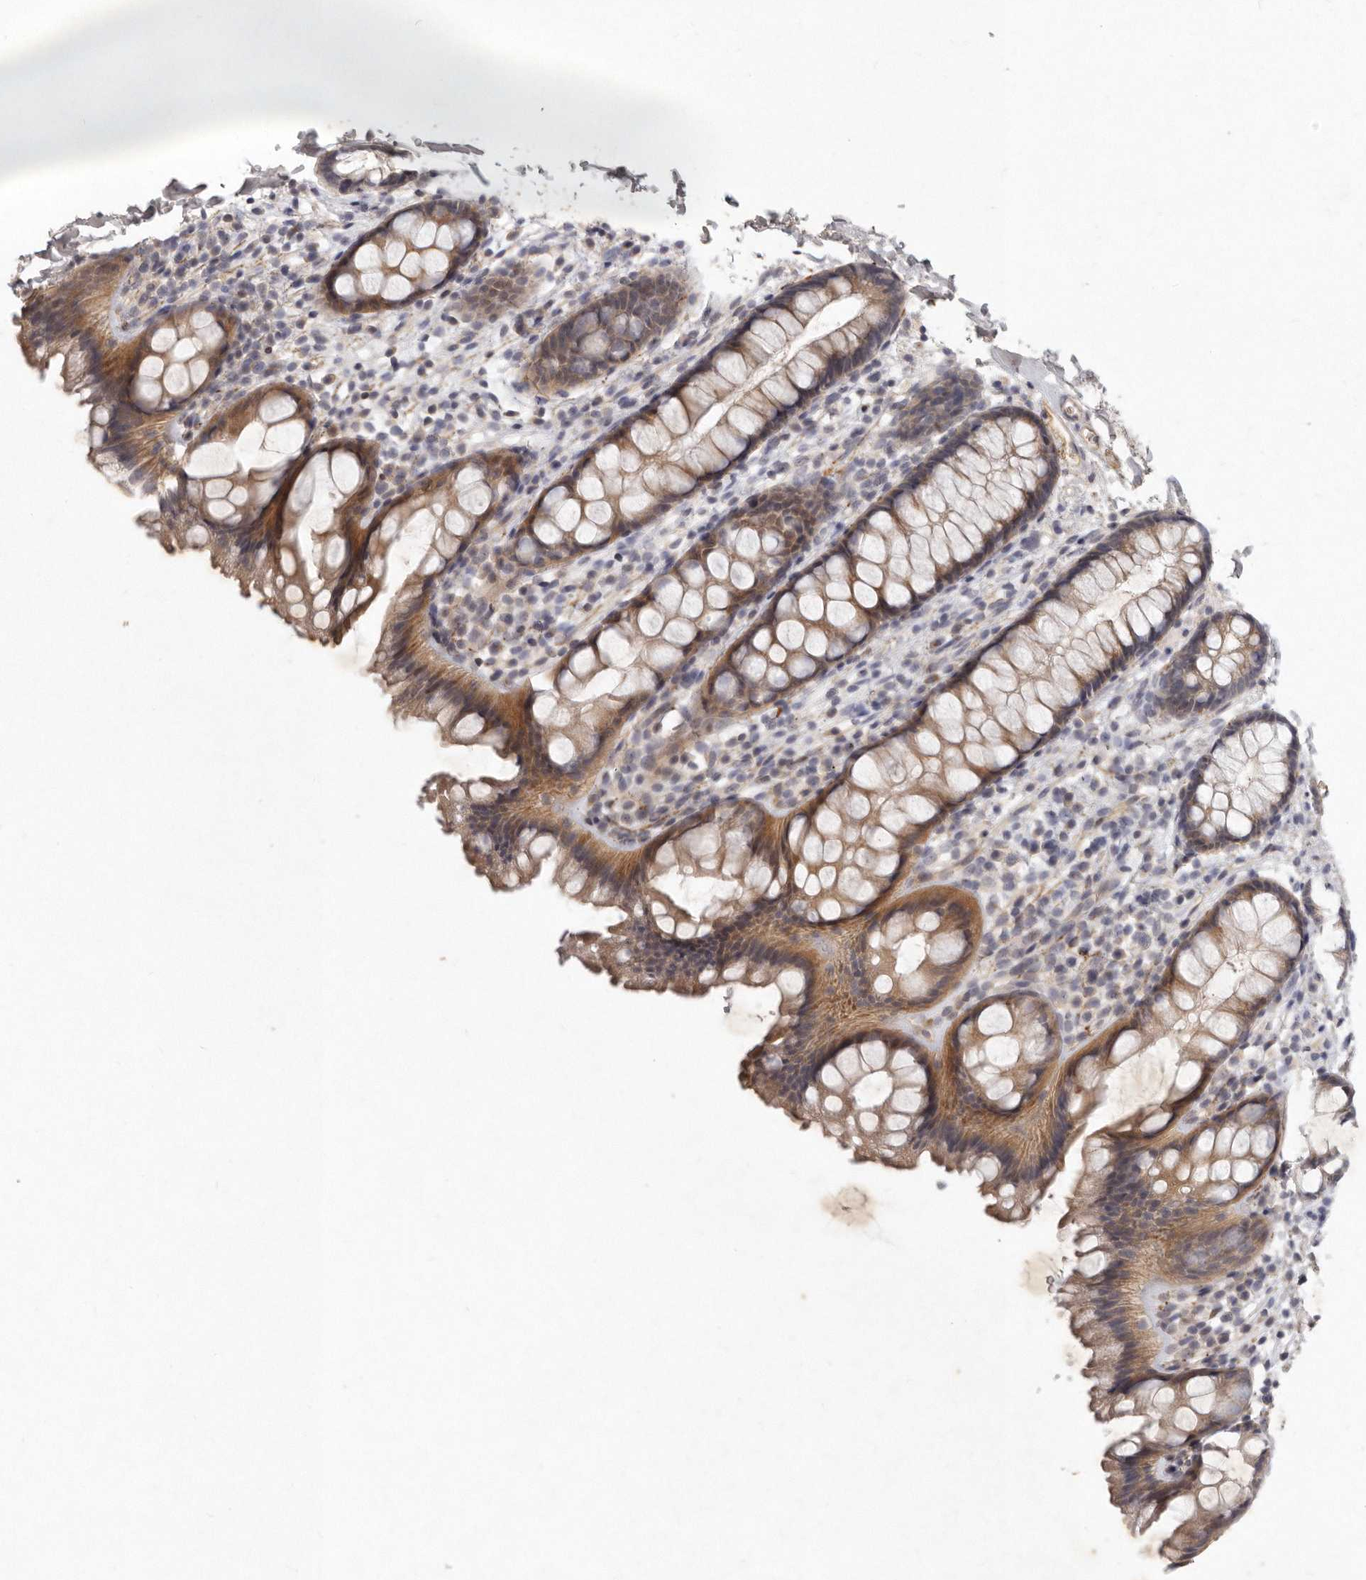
{"staining": {"intensity": "moderate", "quantity": "25%-75%", "location": "cytoplasmic/membranous"}, "tissue": "rectum", "cell_type": "Glandular cells", "image_type": "normal", "snomed": [{"axis": "morphology", "description": "Normal tissue, NOS"}, {"axis": "topography", "description": "Rectum"}], "caption": "The micrograph demonstrates staining of unremarkable rectum, revealing moderate cytoplasmic/membranous protein expression (brown color) within glandular cells.", "gene": "SLC22A1", "patient": {"sex": "female", "age": 65}}